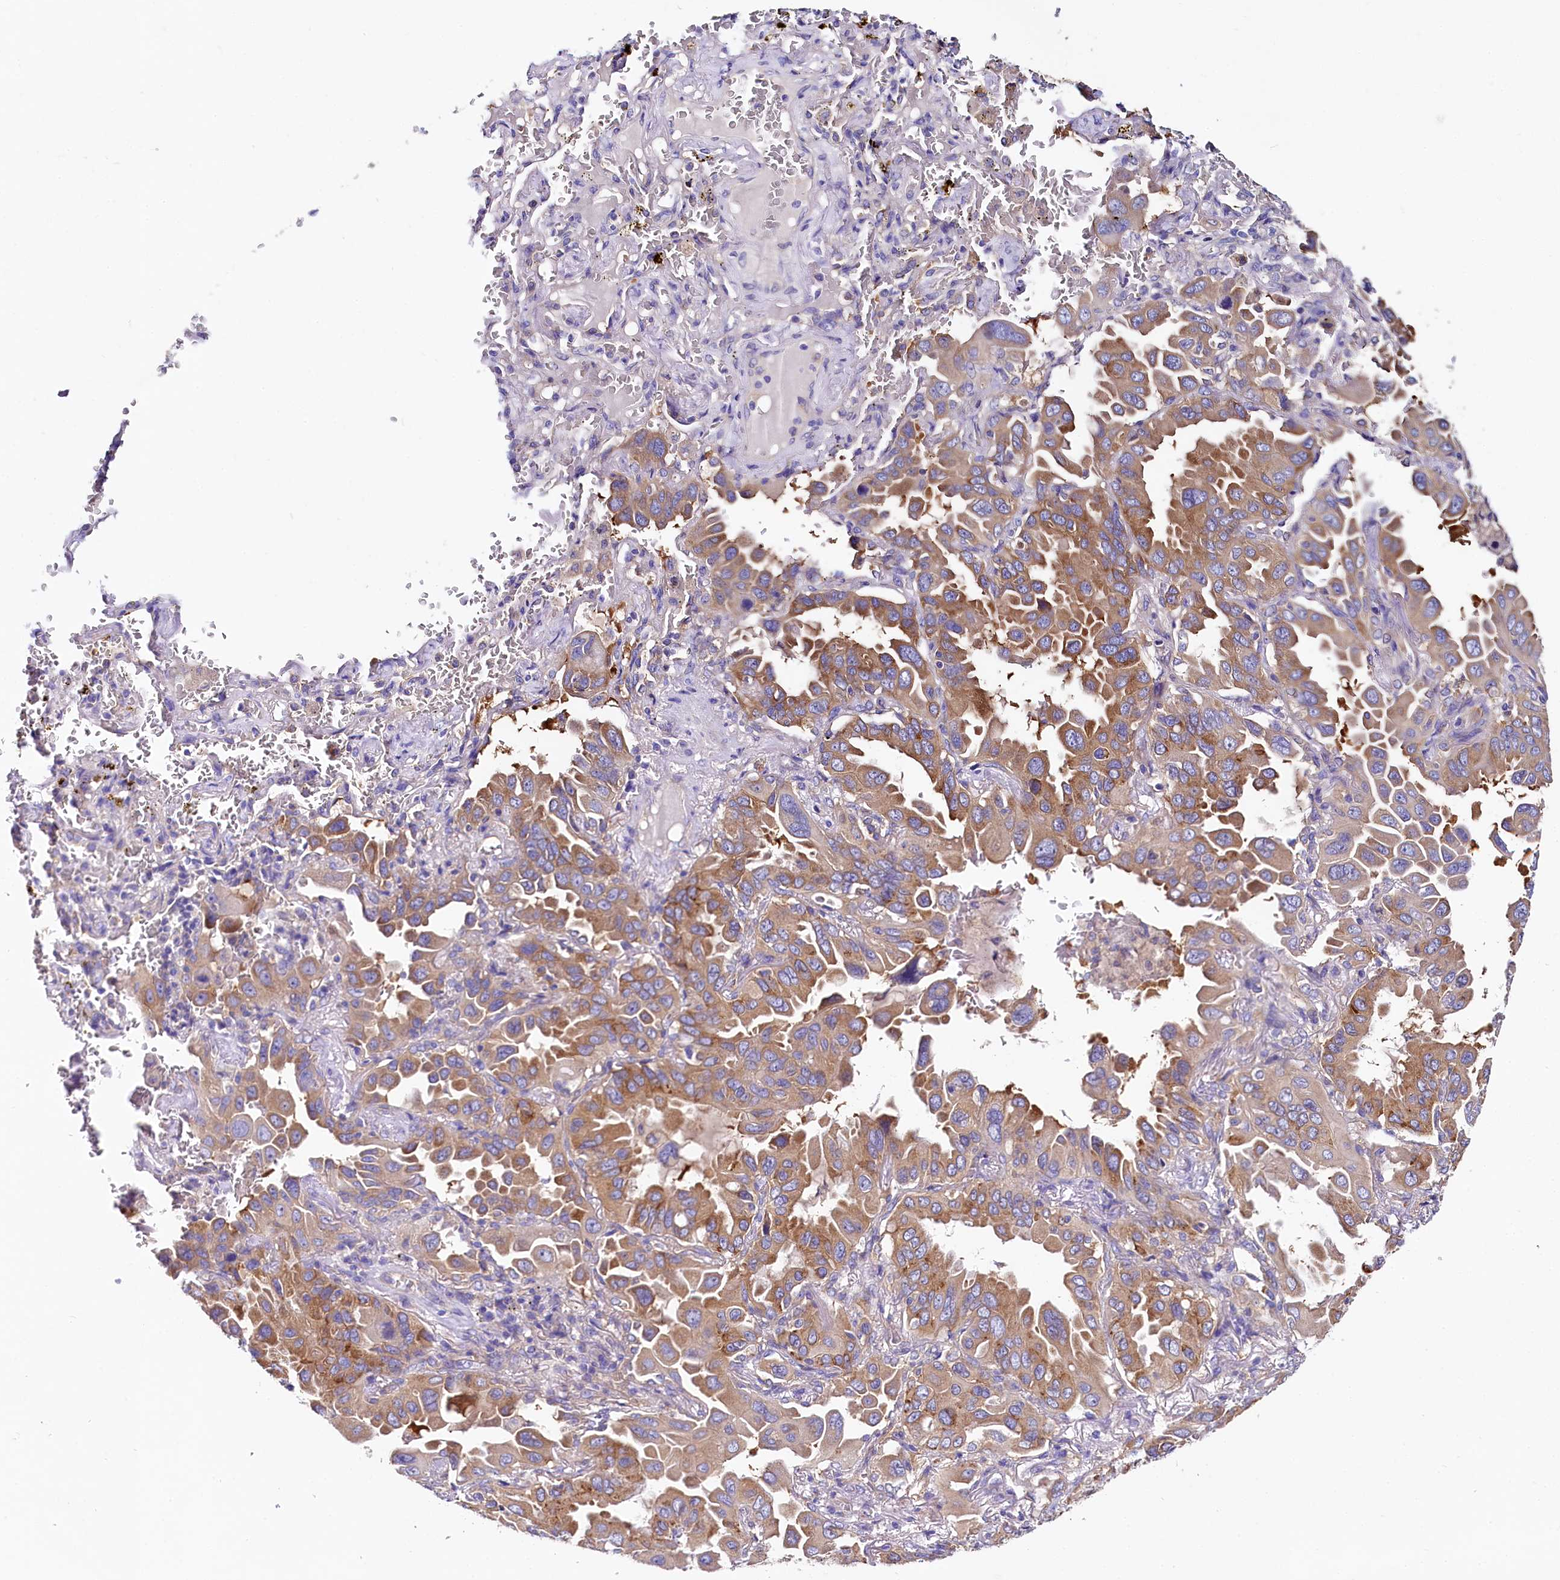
{"staining": {"intensity": "moderate", "quantity": ">75%", "location": "cytoplasmic/membranous"}, "tissue": "lung cancer", "cell_type": "Tumor cells", "image_type": "cancer", "snomed": [{"axis": "morphology", "description": "Adenocarcinoma, NOS"}, {"axis": "topography", "description": "Lung"}], "caption": "Protein staining reveals moderate cytoplasmic/membranous expression in about >75% of tumor cells in lung cancer (adenocarcinoma). Immunohistochemistry (ihc) stains the protein of interest in brown and the nuclei are stained blue.", "gene": "QARS1", "patient": {"sex": "male", "age": 64}}